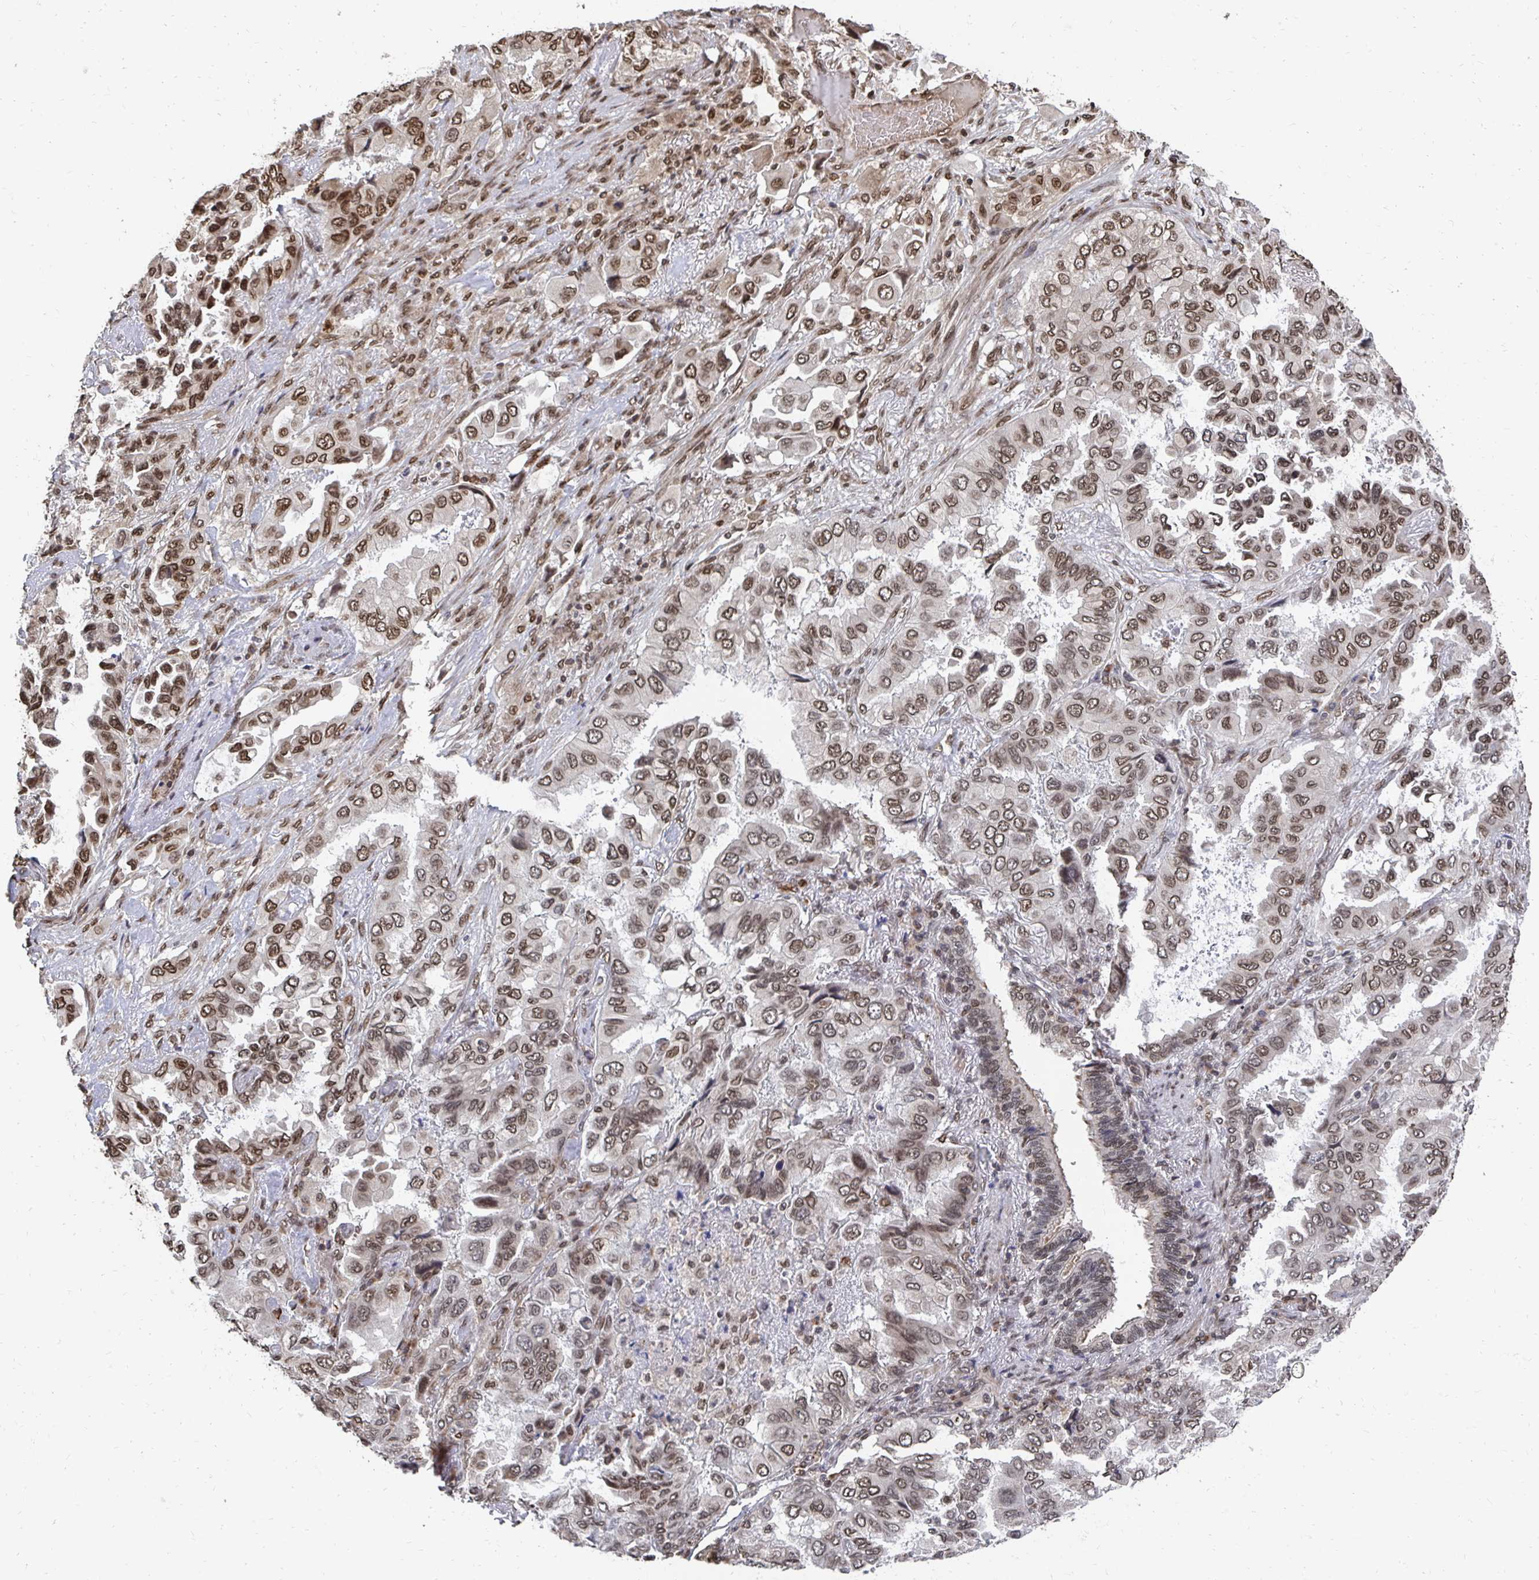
{"staining": {"intensity": "moderate", "quantity": ">75%", "location": "nuclear"}, "tissue": "lung cancer", "cell_type": "Tumor cells", "image_type": "cancer", "snomed": [{"axis": "morphology", "description": "Aneuploidy"}, {"axis": "morphology", "description": "Adenocarcinoma, NOS"}, {"axis": "morphology", "description": "Adenocarcinoma, metastatic, NOS"}, {"axis": "topography", "description": "Lymph node"}, {"axis": "topography", "description": "Lung"}], "caption": "Immunohistochemistry (DAB (3,3'-diaminobenzidine)) staining of adenocarcinoma (lung) demonstrates moderate nuclear protein expression in approximately >75% of tumor cells. (IHC, brightfield microscopy, high magnification).", "gene": "GTF3C6", "patient": {"sex": "female", "age": 48}}